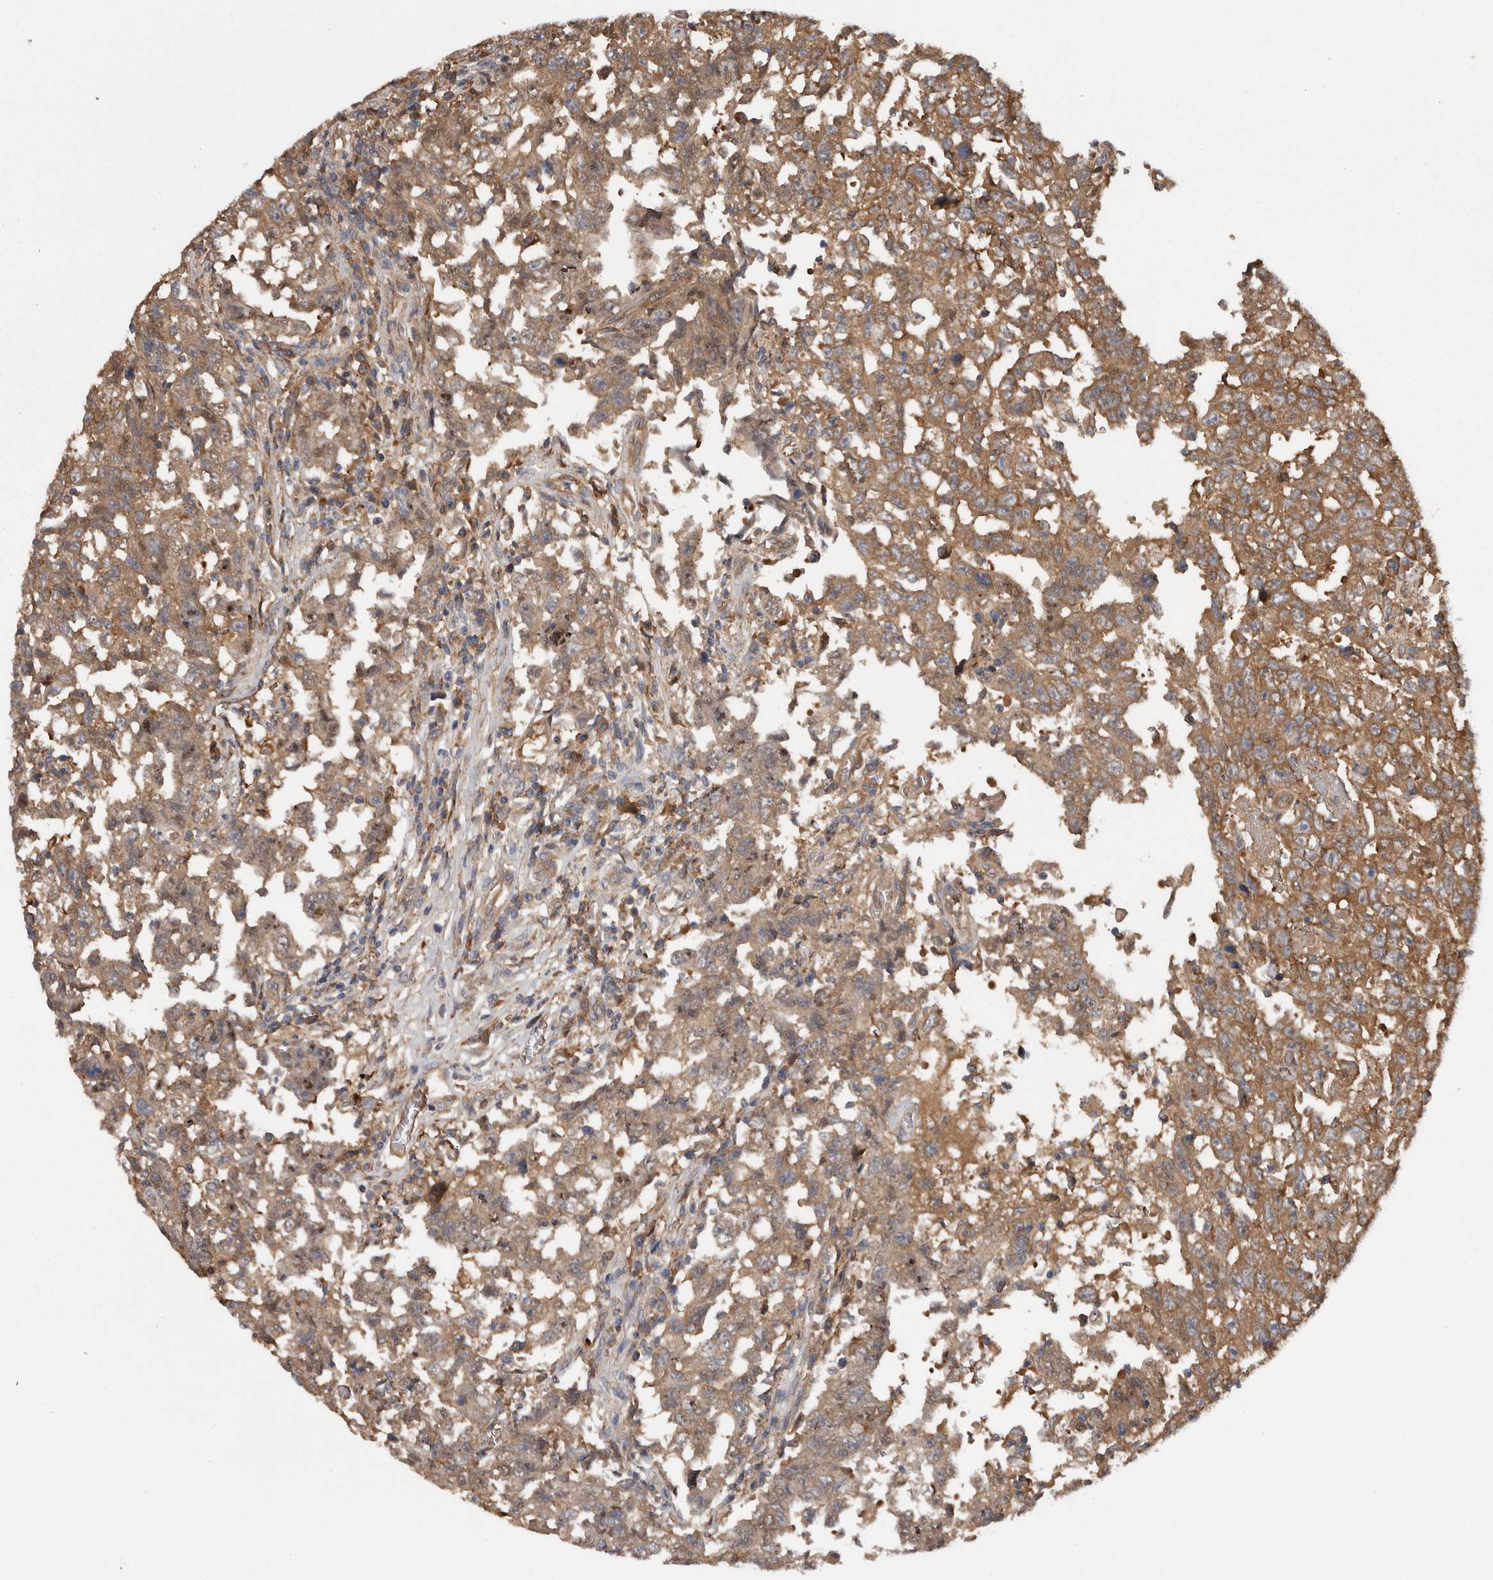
{"staining": {"intensity": "moderate", "quantity": ">75%", "location": "cytoplasmic/membranous"}, "tissue": "testis cancer", "cell_type": "Tumor cells", "image_type": "cancer", "snomed": [{"axis": "morphology", "description": "Carcinoma, Embryonal, NOS"}, {"axis": "topography", "description": "Testis"}], "caption": "Immunohistochemical staining of human testis embryonal carcinoma demonstrates medium levels of moderate cytoplasmic/membranous protein staining in about >75% of tumor cells.", "gene": "SMCR8", "patient": {"sex": "male", "age": 26}}